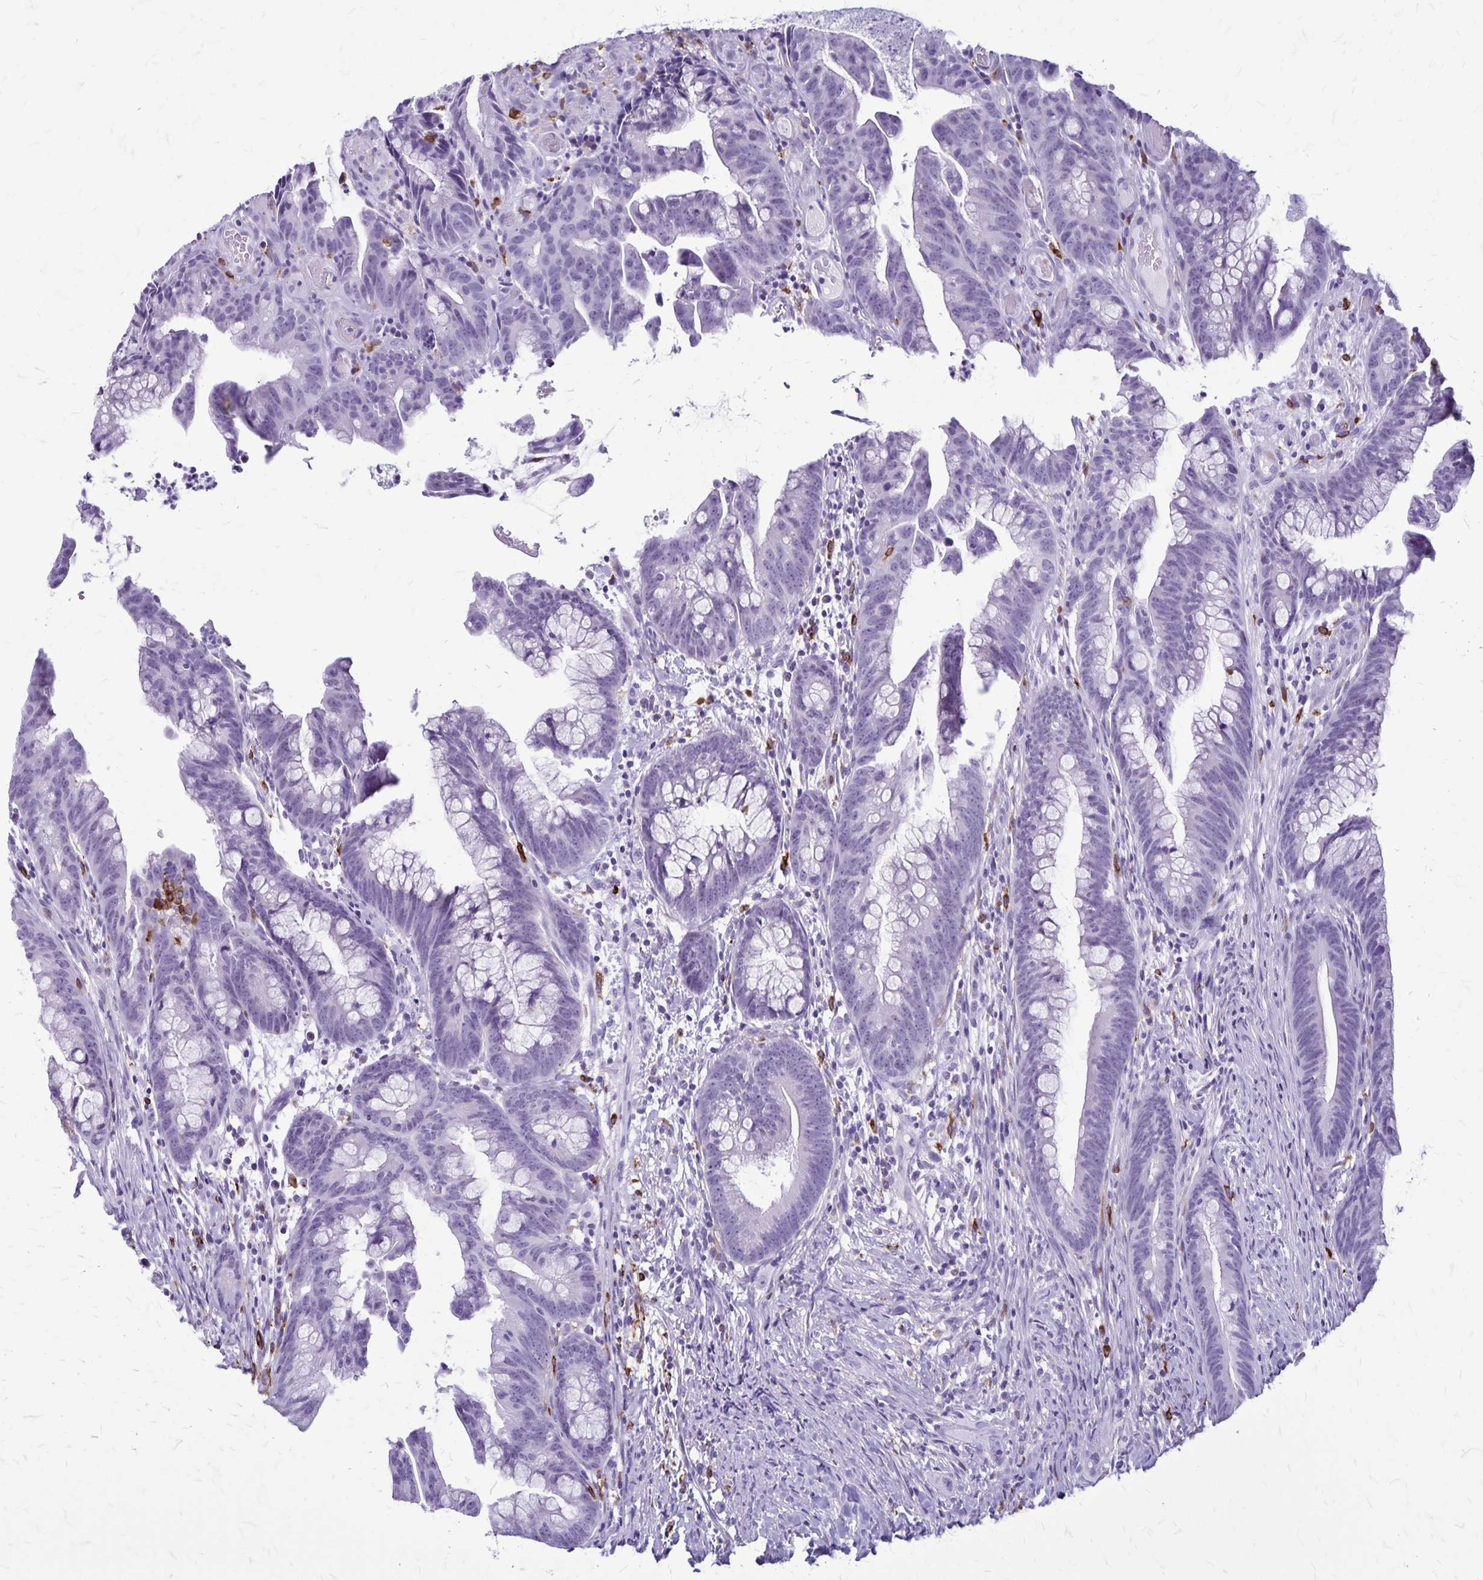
{"staining": {"intensity": "negative", "quantity": "none", "location": "none"}, "tissue": "colorectal cancer", "cell_type": "Tumor cells", "image_type": "cancer", "snomed": [{"axis": "morphology", "description": "Adenocarcinoma, NOS"}, {"axis": "topography", "description": "Colon"}], "caption": "Colorectal adenocarcinoma stained for a protein using immunohistochemistry (IHC) reveals no positivity tumor cells.", "gene": "RTN1", "patient": {"sex": "male", "age": 62}}